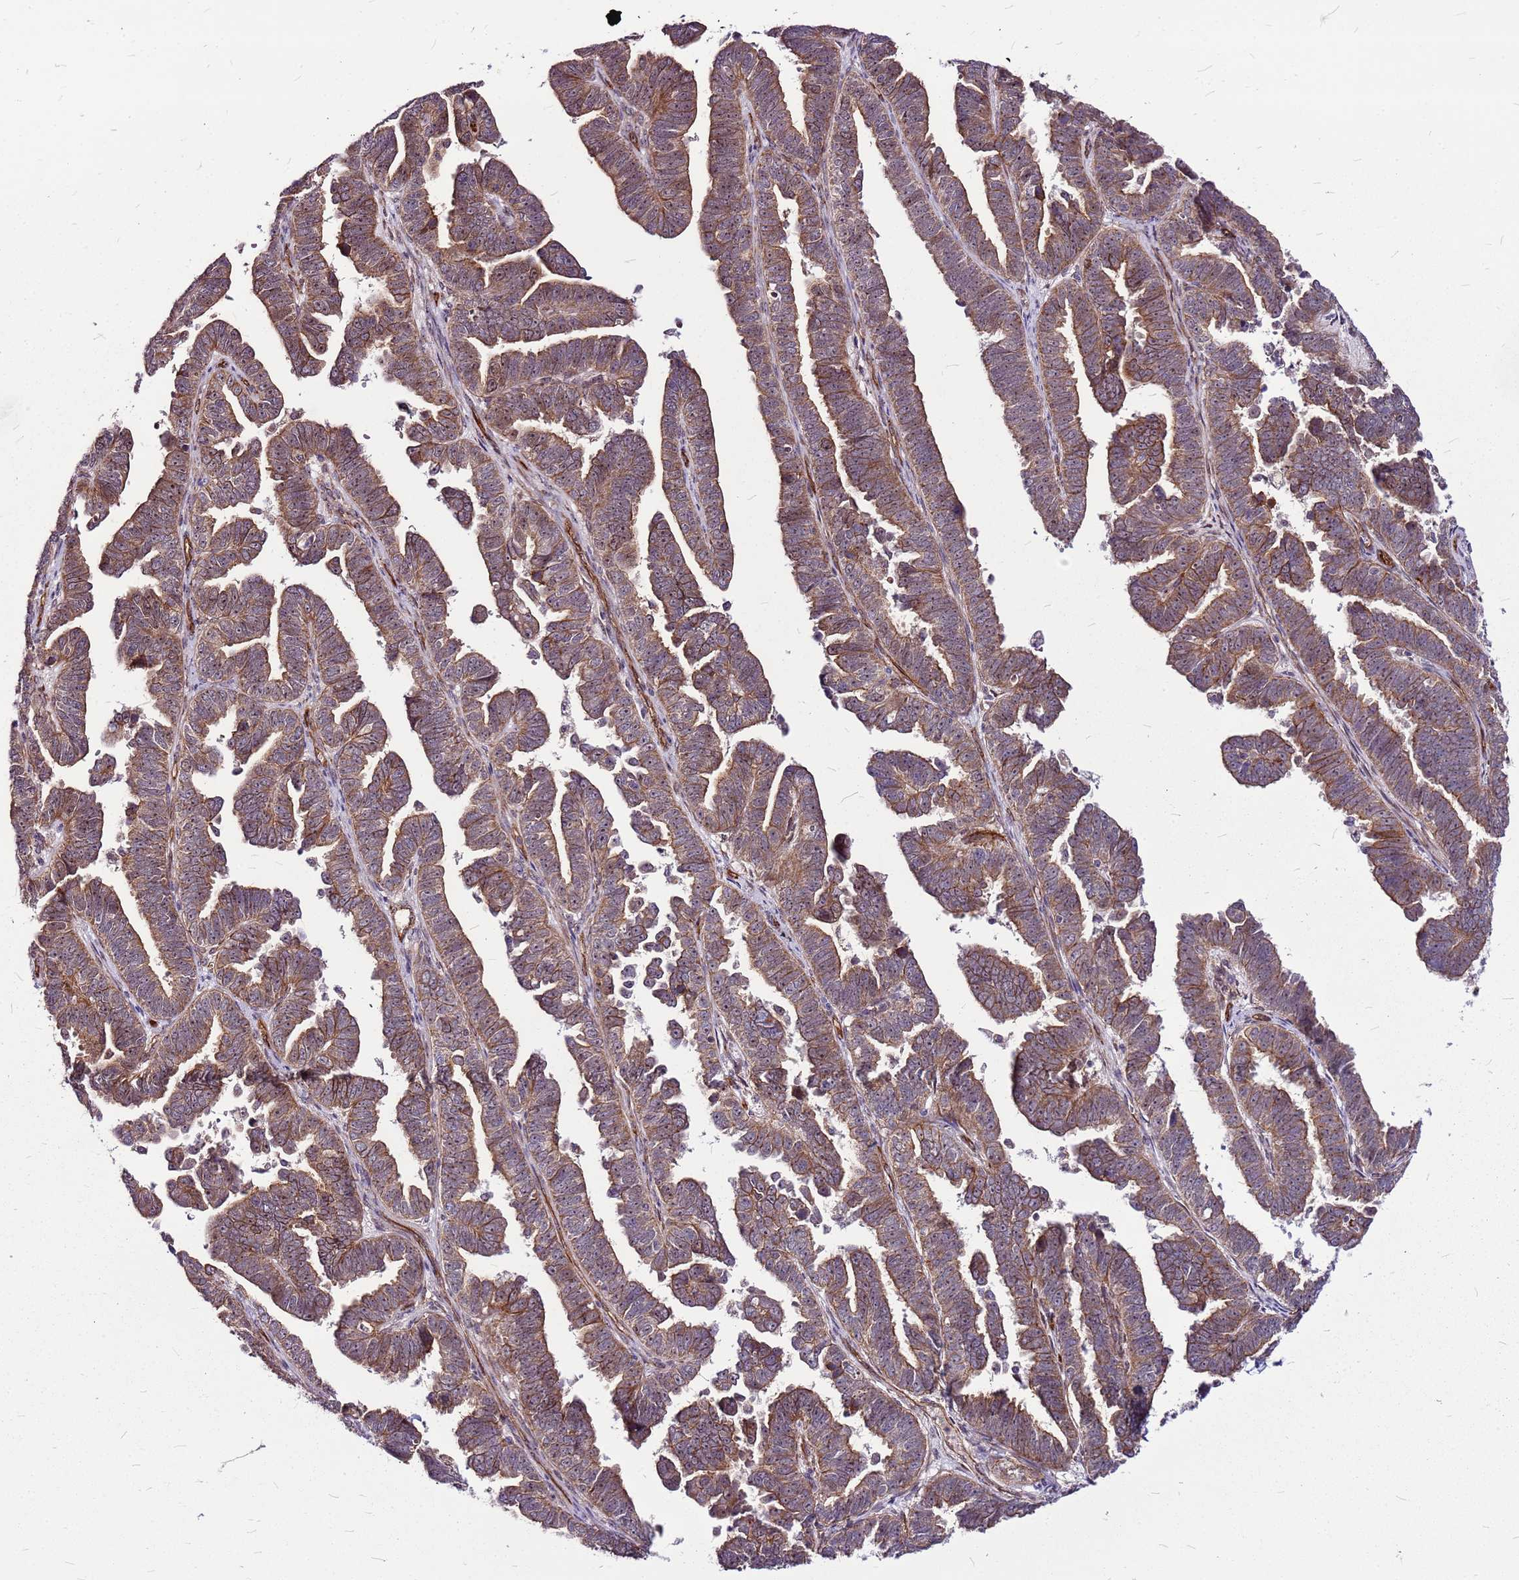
{"staining": {"intensity": "moderate", "quantity": ">75%", "location": "cytoplasmic/membranous"}, "tissue": "endometrial cancer", "cell_type": "Tumor cells", "image_type": "cancer", "snomed": [{"axis": "morphology", "description": "Adenocarcinoma, NOS"}, {"axis": "topography", "description": "Endometrium"}], "caption": "Endometrial cancer (adenocarcinoma) stained with a brown dye demonstrates moderate cytoplasmic/membranous positive staining in about >75% of tumor cells.", "gene": "TOPAZ1", "patient": {"sex": "female", "age": 75}}